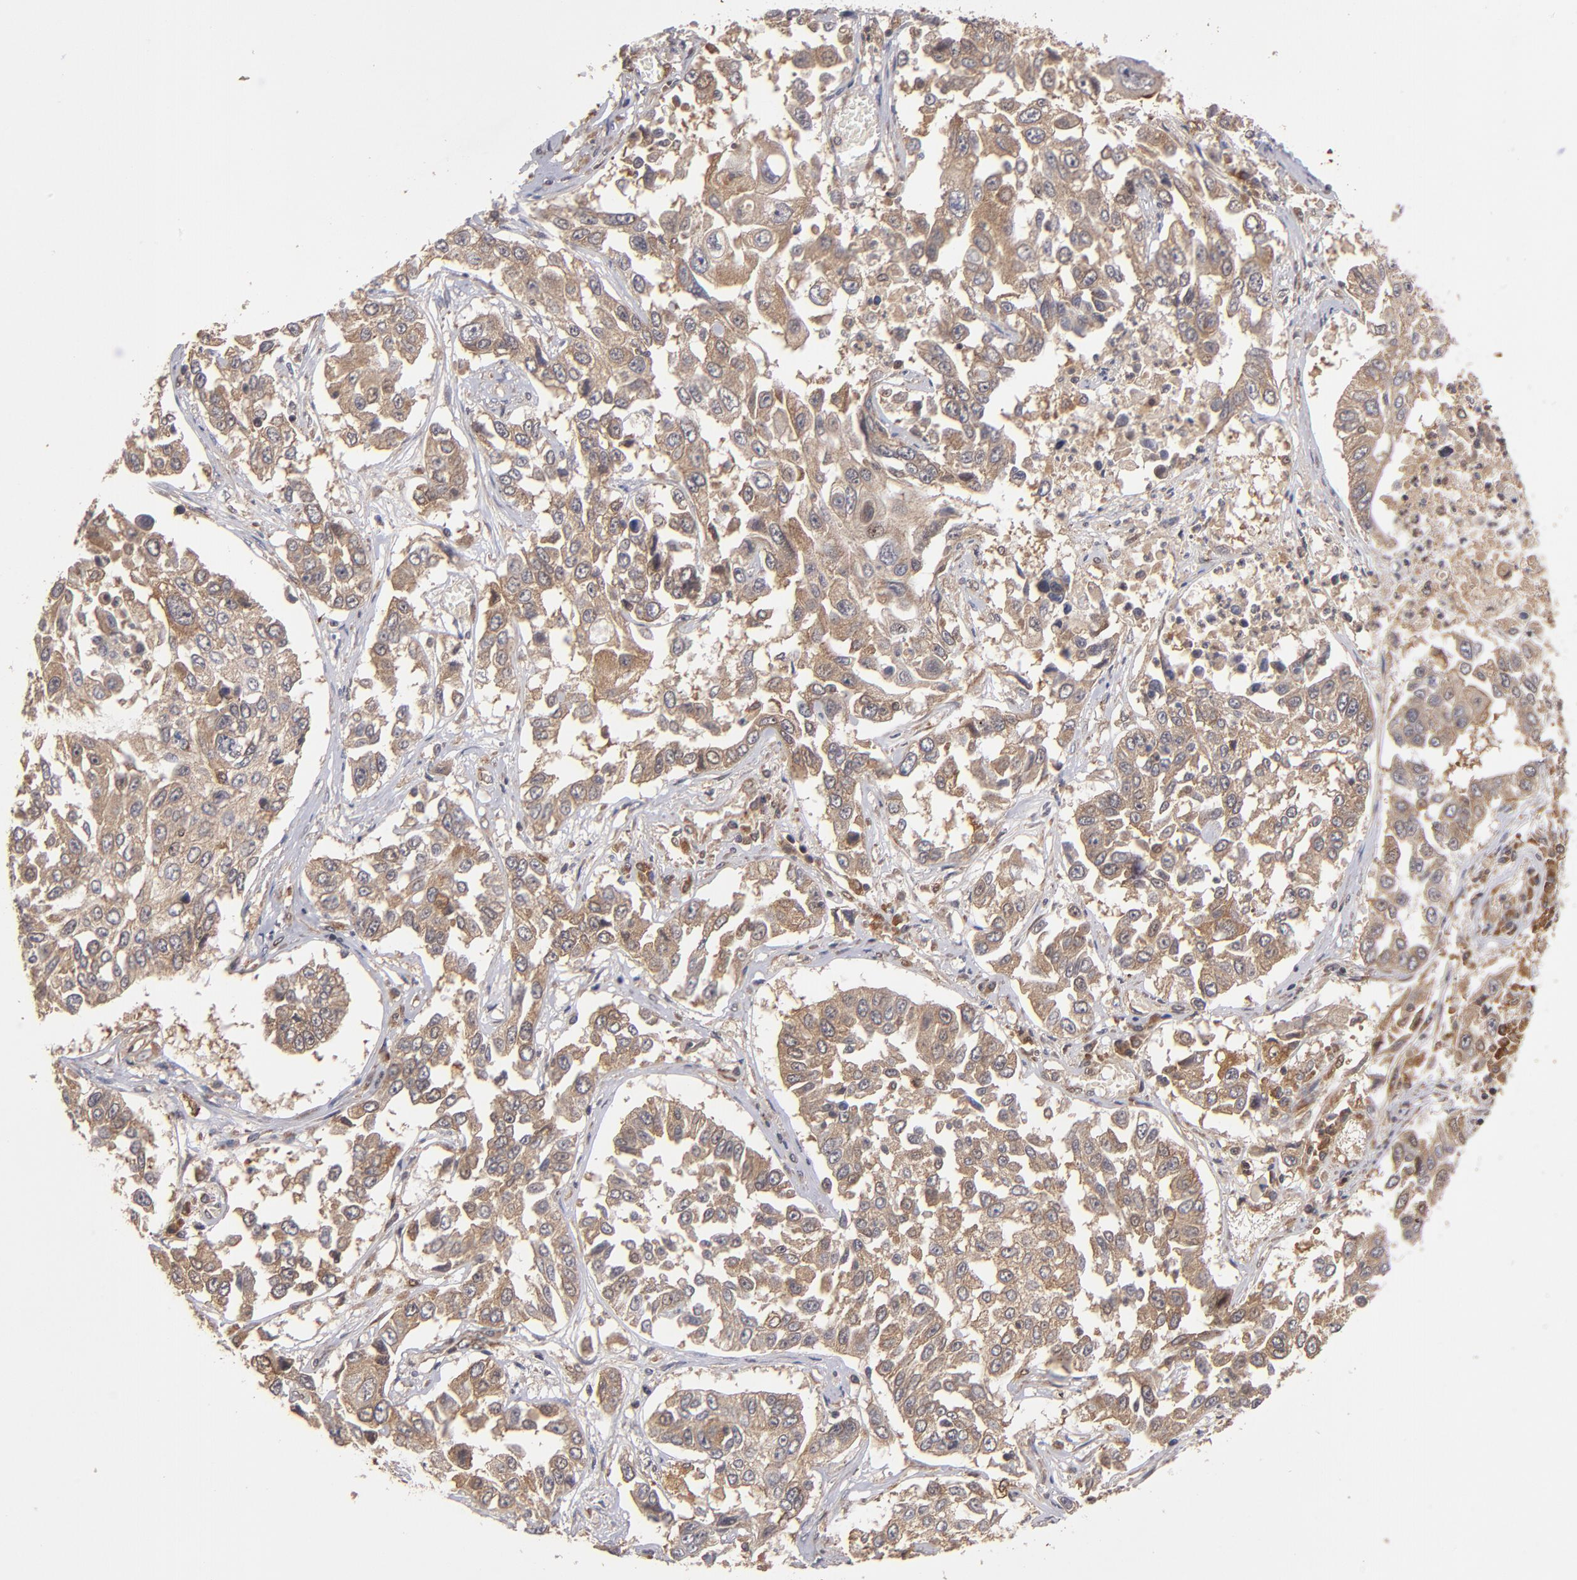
{"staining": {"intensity": "moderate", "quantity": ">75%", "location": "cytoplasmic/membranous"}, "tissue": "lung cancer", "cell_type": "Tumor cells", "image_type": "cancer", "snomed": [{"axis": "morphology", "description": "Squamous cell carcinoma, NOS"}, {"axis": "topography", "description": "Lung"}], "caption": "A brown stain highlights moderate cytoplasmic/membranous positivity of a protein in human squamous cell carcinoma (lung) tumor cells. The staining is performed using DAB brown chromogen to label protein expression. The nuclei are counter-stained blue using hematoxylin.", "gene": "BDKRB1", "patient": {"sex": "male", "age": 71}}